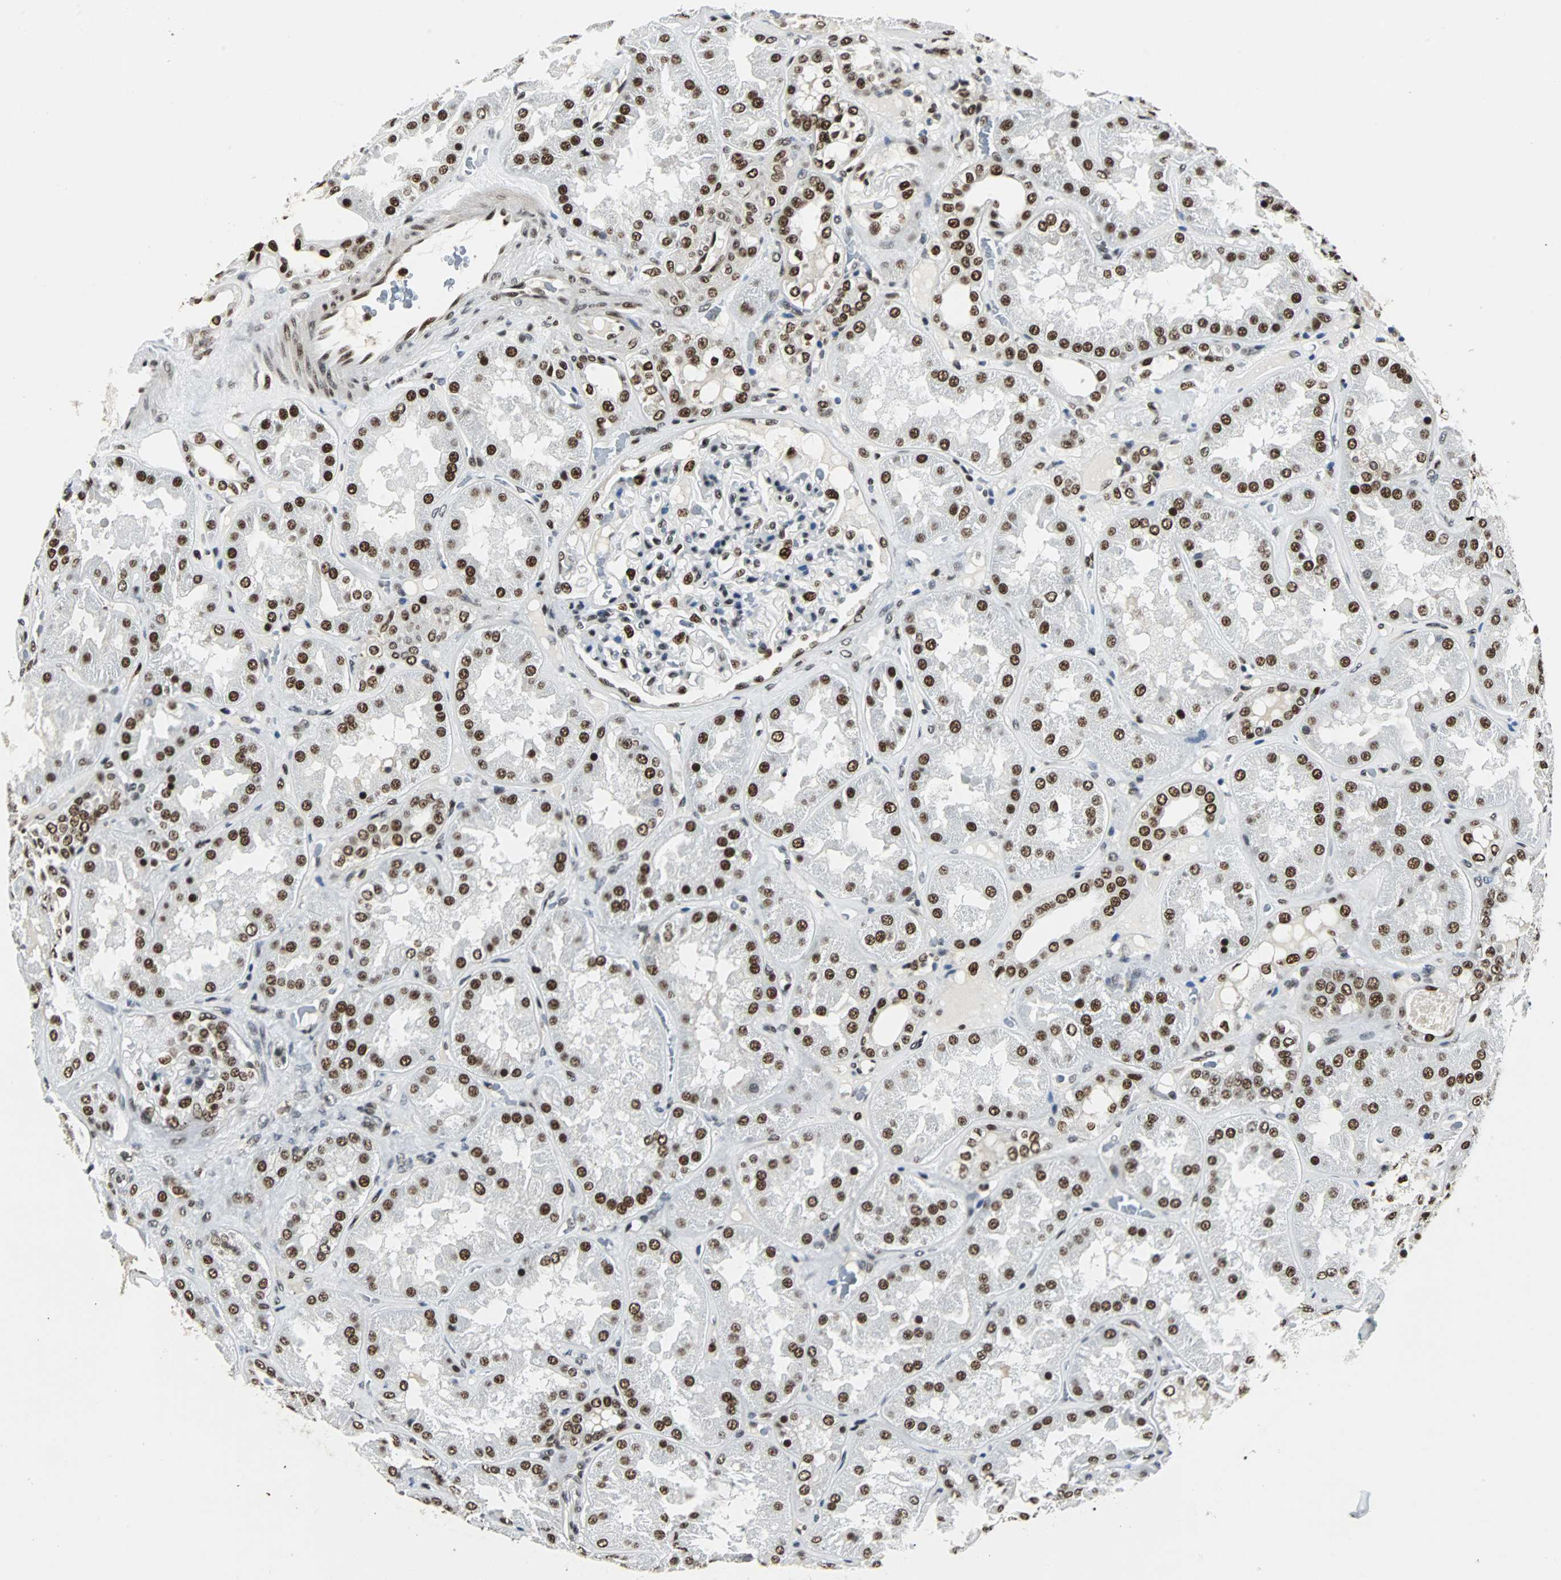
{"staining": {"intensity": "strong", "quantity": ">75%", "location": "nuclear"}, "tissue": "kidney", "cell_type": "Cells in glomeruli", "image_type": "normal", "snomed": [{"axis": "morphology", "description": "Normal tissue, NOS"}, {"axis": "topography", "description": "Kidney"}], "caption": "Cells in glomeruli exhibit strong nuclear expression in approximately >75% of cells in normal kidney. (DAB IHC, brown staining for protein, blue staining for nuclei).", "gene": "XRCC4", "patient": {"sex": "female", "age": 56}}